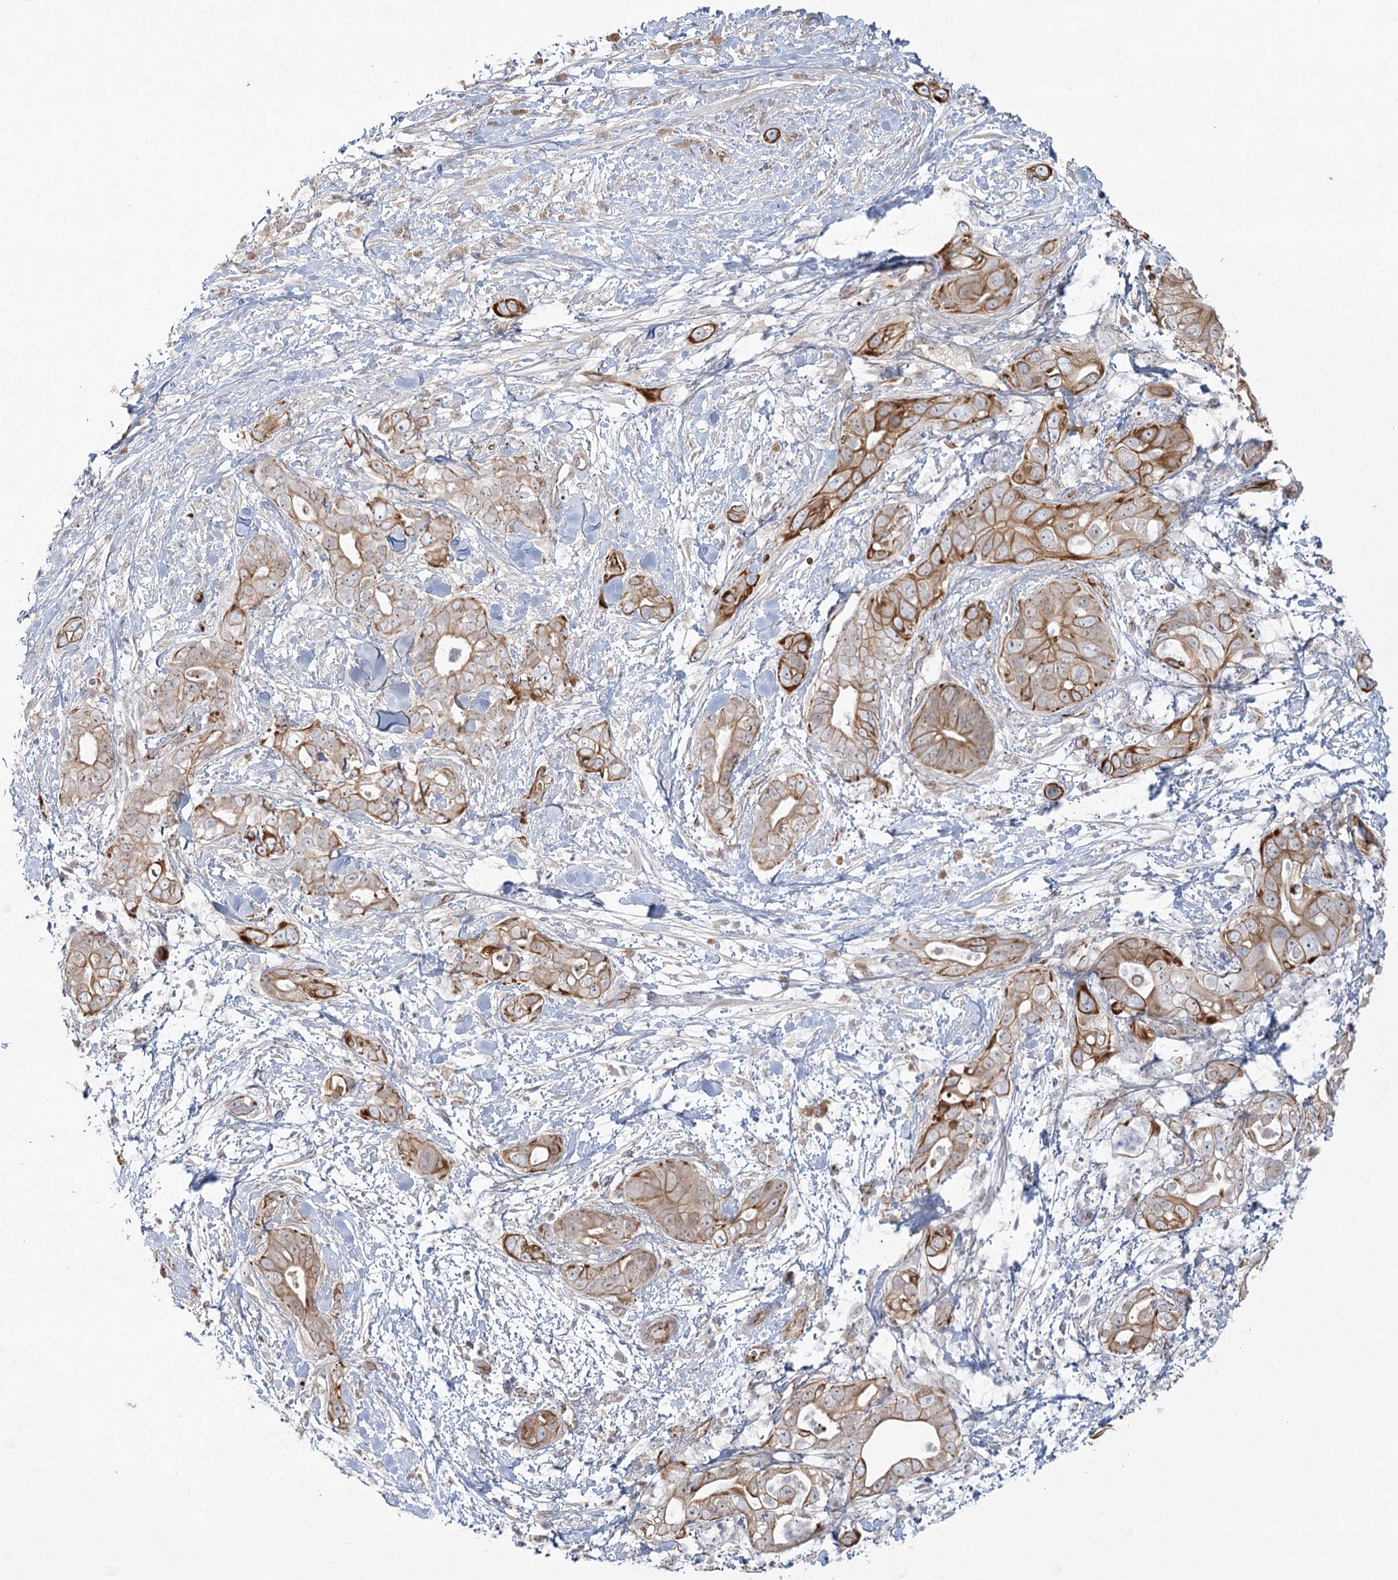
{"staining": {"intensity": "moderate", "quantity": ">75%", "location": "cytoplasmic/membranous"}, "tissue": "pancreatic cancer", "cell_type": "Tumor cells", "image_type": "cancer", "snomed": [{"axis": "morphology", "description": "Adenocarcinoma, NOS"}, {"axis": "topography", "description": "Pancreas"}], "caption": "The photomicrograph displays a brown stain indicating the presence of a protein in the cytoplasmic/membranous of tumor cells in pancreatic cancer.", "gene": "KBTBD4", "patient": {"sex": "female", "age": 78}}